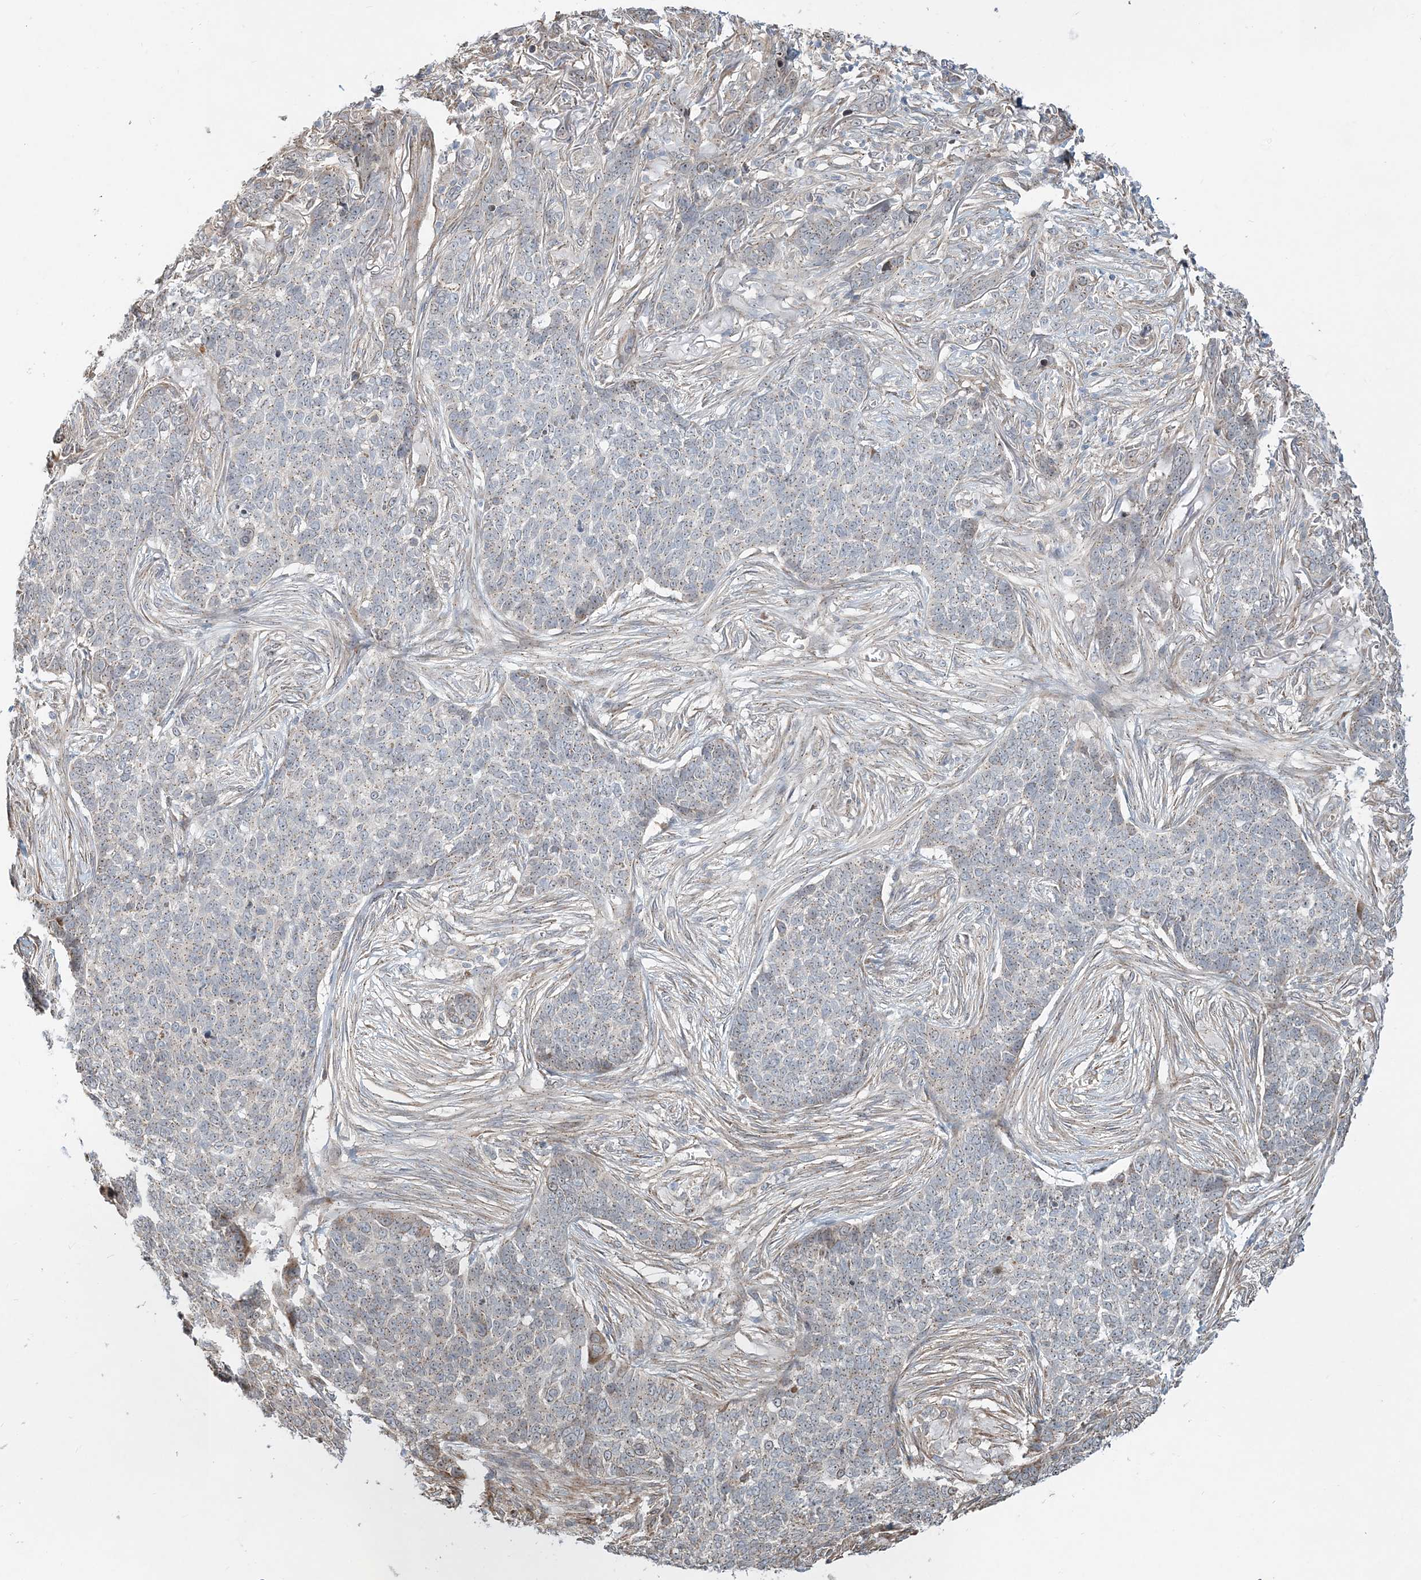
{"staining": {"intensity": "weak", "quantity": "<25%", "location": "cytoplasmic/membranous"}, "tissue": "skin cancer", "cell_type": "Tumor cells", "image_type": "cancer", "snomed": [{"axis": "morphology", "description": "Basal cell carcinoma"}, {"axis": "topography", "description": "Skin"}], "caption": "Image shows no protein positivity in tumor cells of skin cancer (basal cell carcinoma) tissue.", "gene": "CXXC5", "patient": {"sex": "male", "age": 85}}